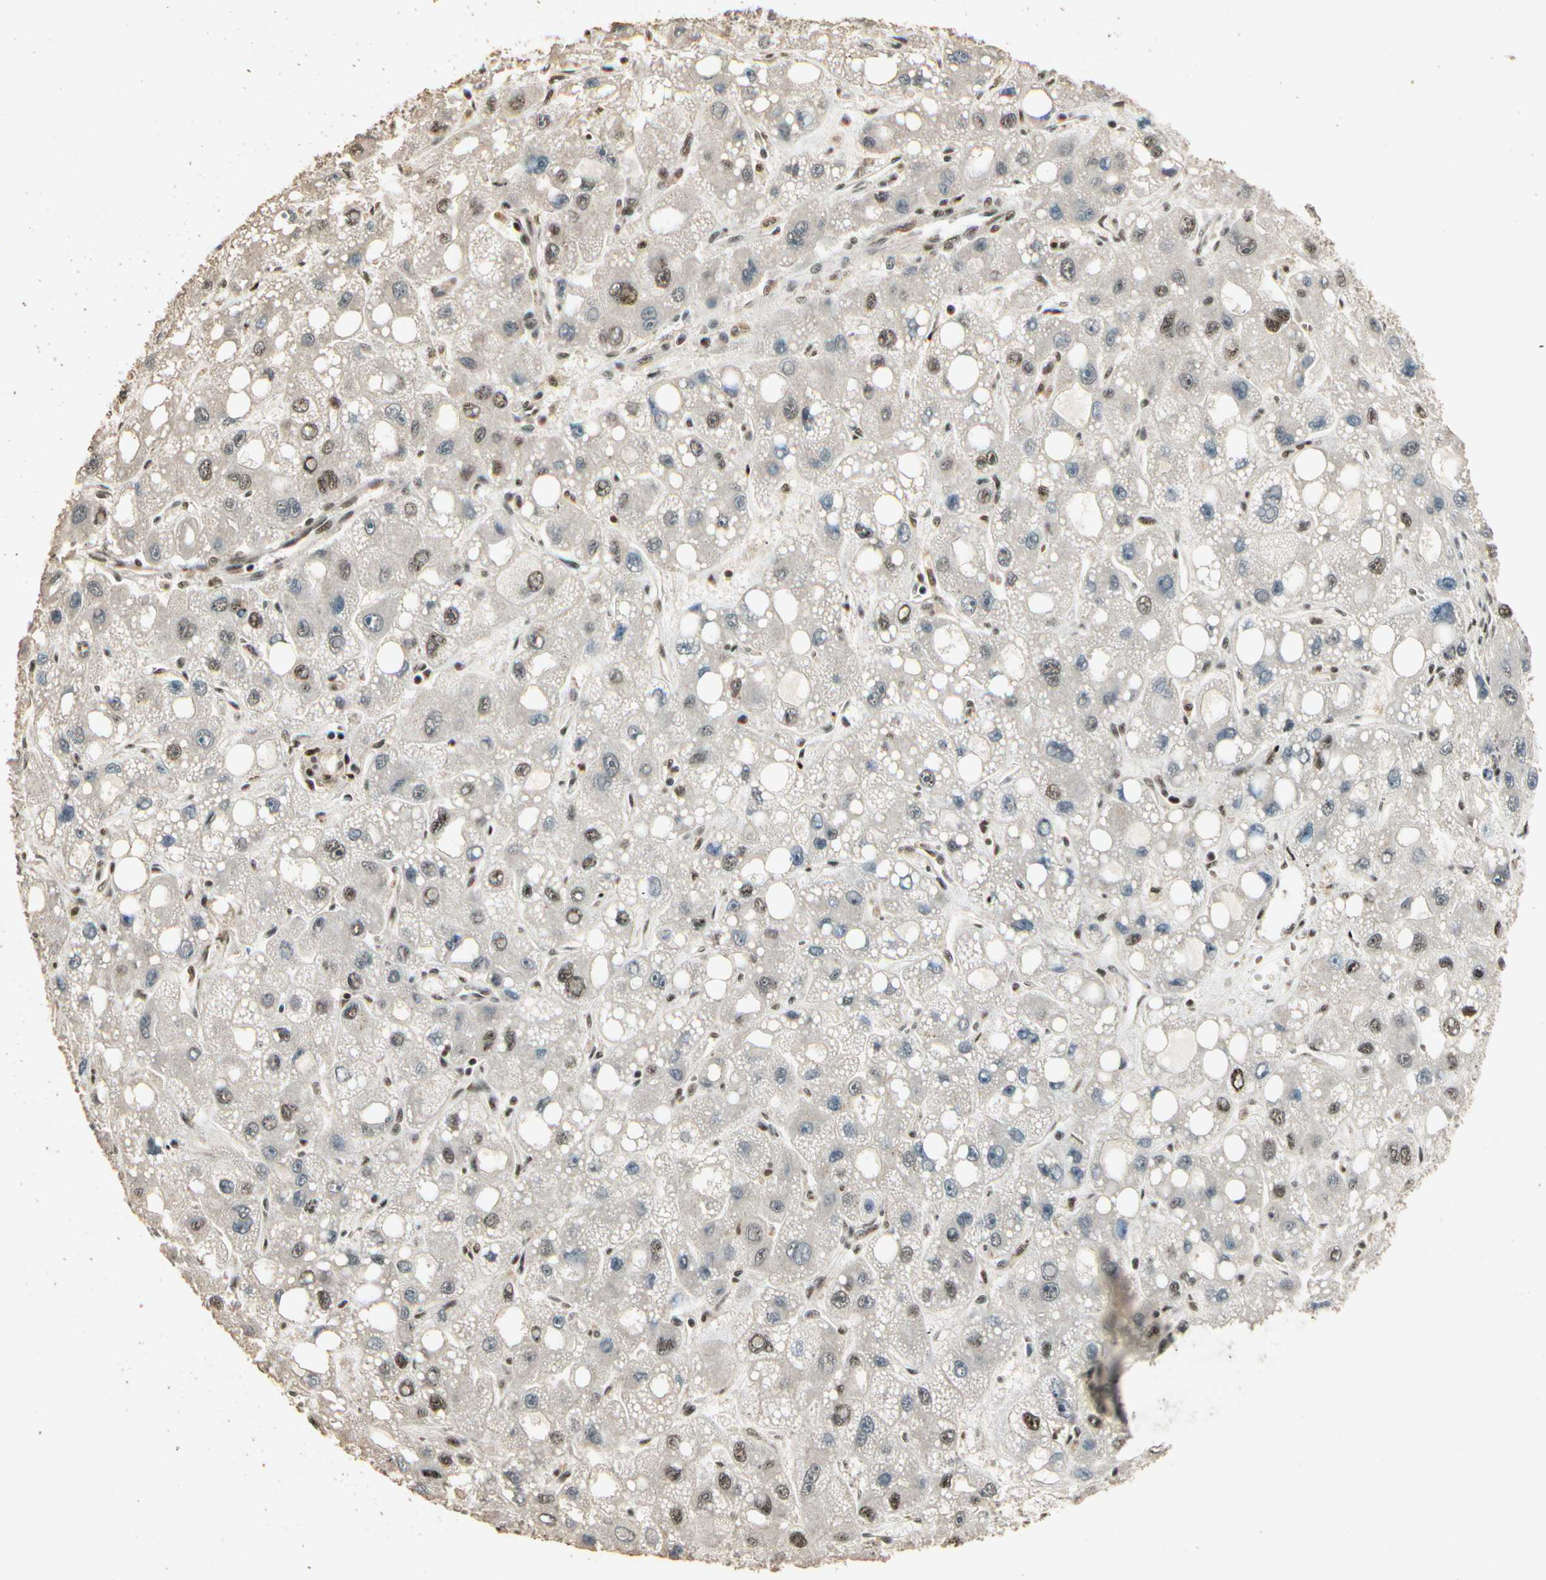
{"staining": {"intensity": "moderate", "quantity": ">75%", "location": "nuclear"}, "tissue": "liver cancer", "cell_type": "Tumor cells", "image_type": "cancer", "snomed": [{"axis": "morphology", "description": "Carcinoma, Hepatocellular, NOS"}, {"axis": "topography", "description": "Liver"}], "caption": "Immunohistochemistry (IHC) (DAB (3,3'-diaminobenzidine)) staining of liver cancer shows moderate nuclear protein positivity in about >75% of tumor cells. (DAB = brown stain, brightfield microscopy at high magnification).", "gene": "RBM25", "patient": {"sex": "male", "age": 55}}